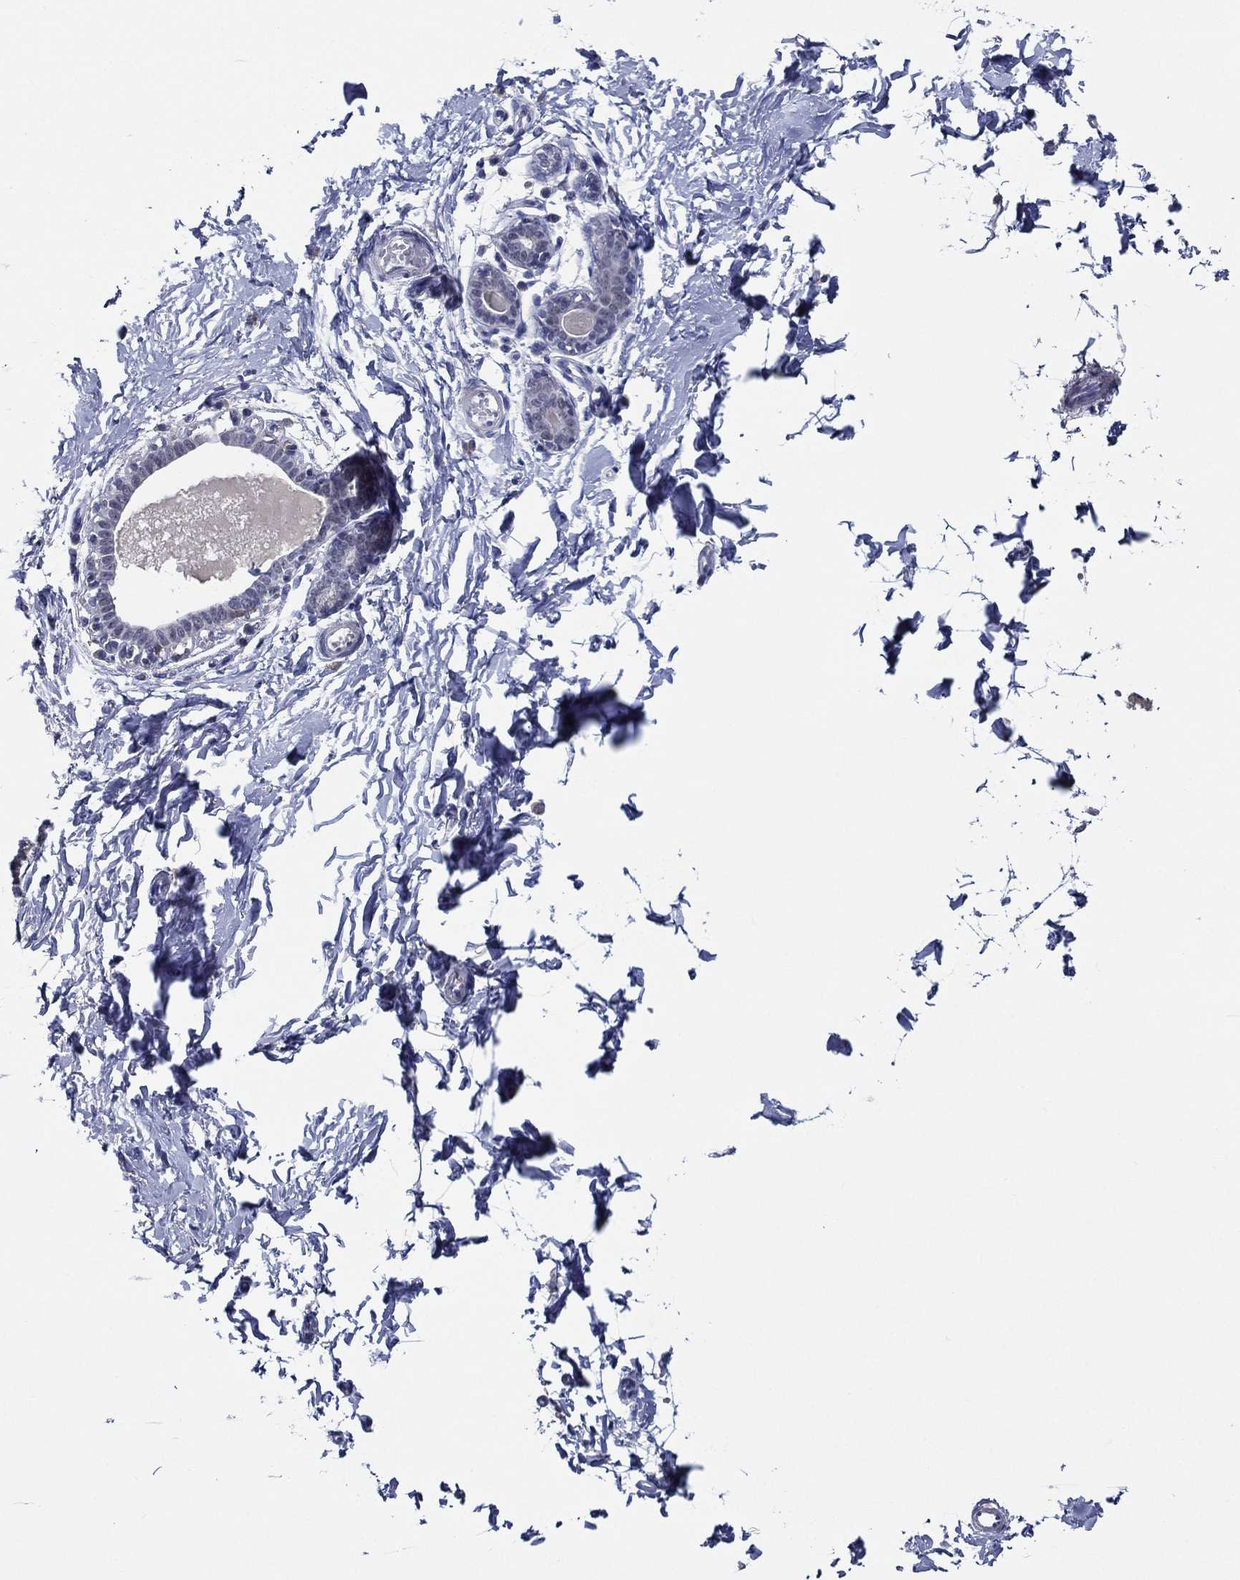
{"staining": {"intensity": "negative", "quantity": "none", "location": "none"}, "tissue": "breast", "cell_type": "Adipocytes", "image_type": "normal", "snomed": [{"axis": "morphology", "description": "Normal tissue, NOS"}, {"axis": "topography", "description": "Breast"}], "caption": "This is a histopathology image of immunohistochemistry staining of unremarkable breast, which shows no positivity in adipocytes.", "gene": "TFAP2A", "patient": {"sex": "female", "age": 37}}